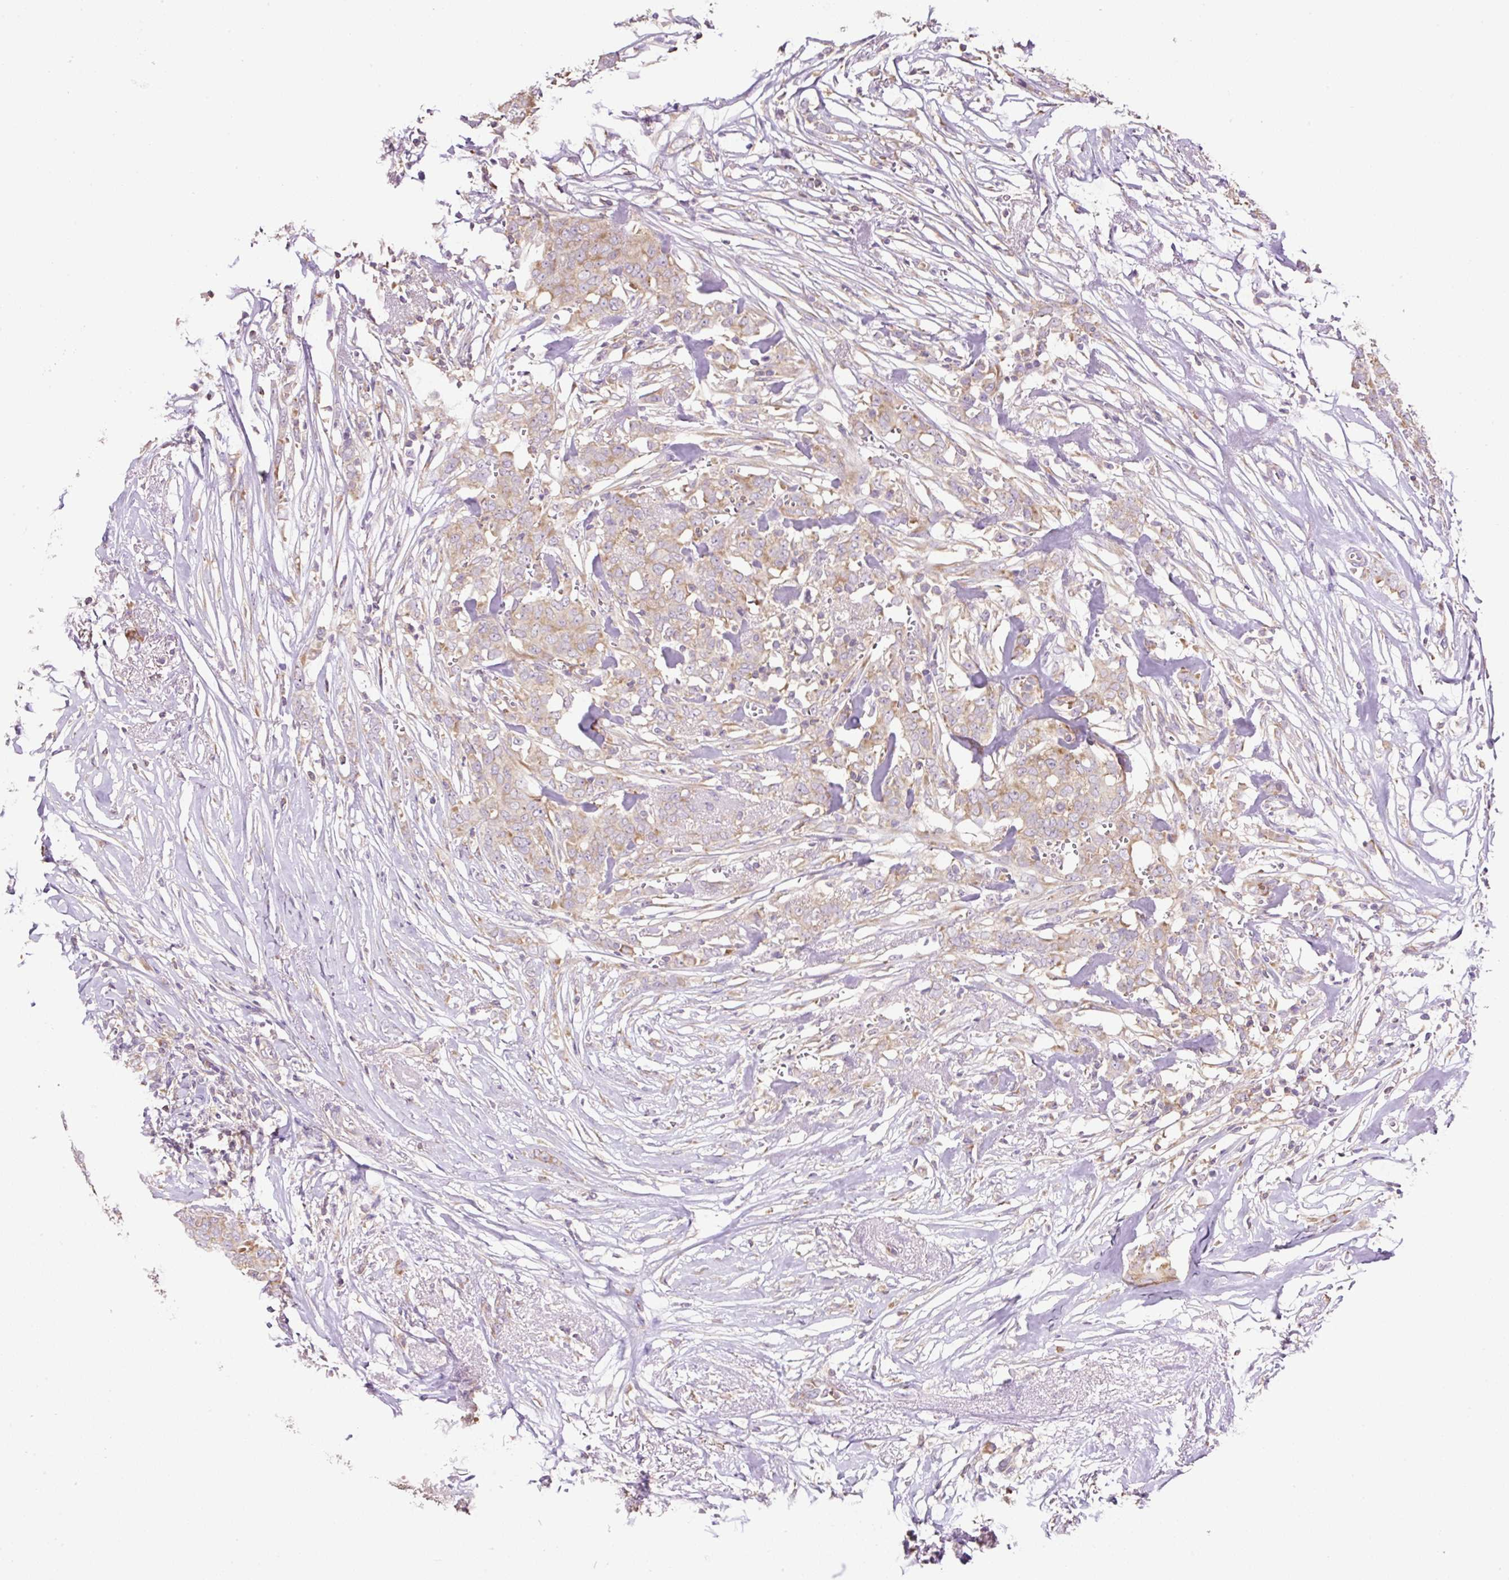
{"staining": {"intensity": "moderate", "quantity": "25%-75%", "location": "cytoplasmic/membranous"}, "tissue": "breast cancer", "cell_type": "Tumor cells", "image_type": "cancer", "snomed": [{"axis": "morphology", "description": "Lobular carcinoma"}, {"axis": "topography", "description": "Breast"}], "caption": "IHC histopathology image of human breast cancer (lobular carcinoma) stained for a protein (brown), which shows medium levels of moderate cytoplasmic/membranous staining in approximately 25%-75% of tumor cells.", "gene": "RPS23", "patient": {"sex": "female", "age": 91}}